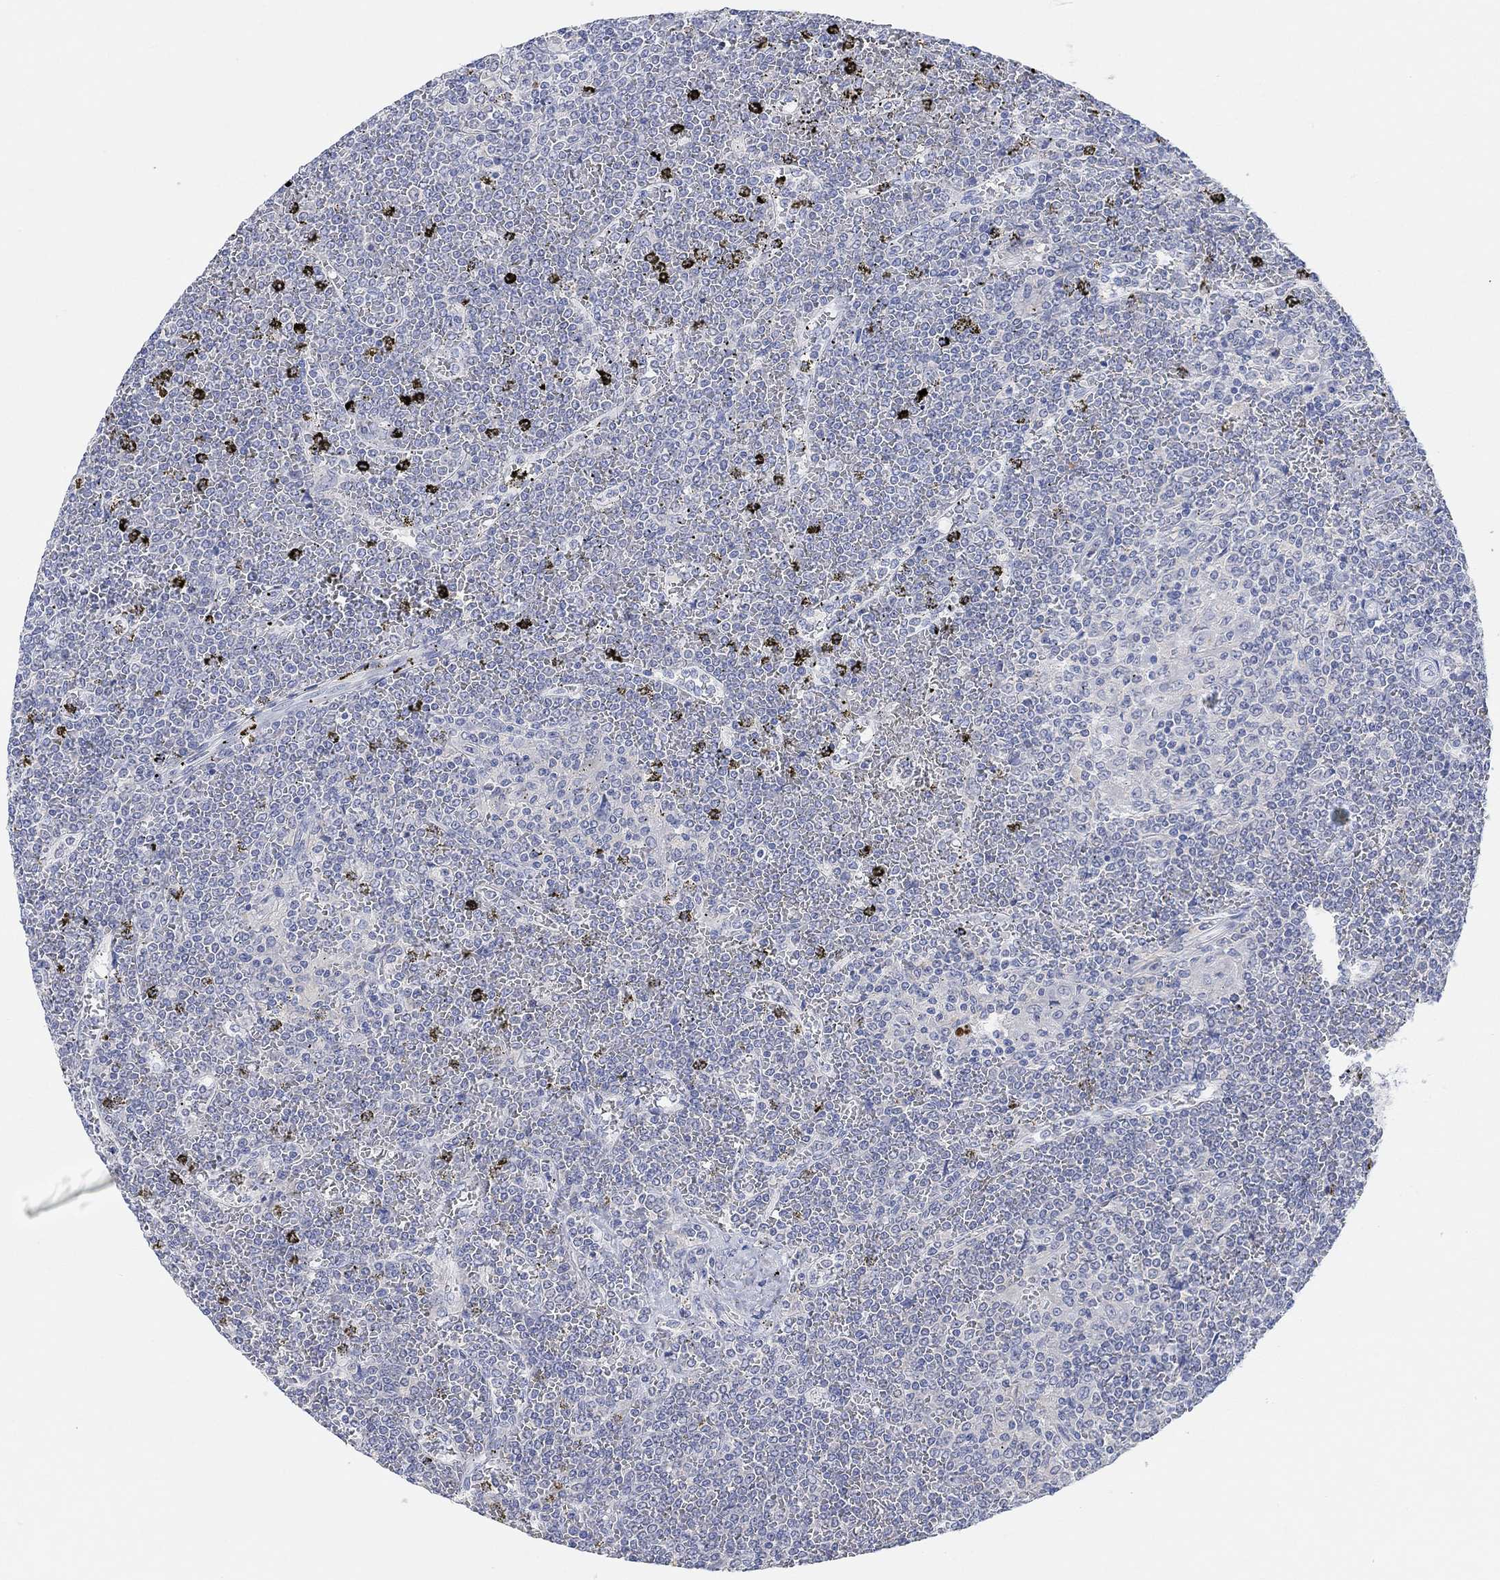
{"staining": {"intensity": "negative", "quantity": "none", "location": "none"}, "tissue": "lymphoma", "cell_type": "Tumor cells", "image_type": "cancer", "snomed": [{"axis": "morphology", "description": "Malignant lymphoma, non-Hodgkin's type, Low grade"}, {"axis": "topography", "description": "Spleen"}], "caption": "Immunohistochemistry (IHC) micrograph of neoplastic tissue: human malignant lymphoma, non-Hodgkin's type (low-grade) stained with DAB (3,3'-diaminobenzidine) displays no significant protein positivity in tumor cells.", "gene": "RIMS1", "patient": {"sex": "female", "age": 19}}